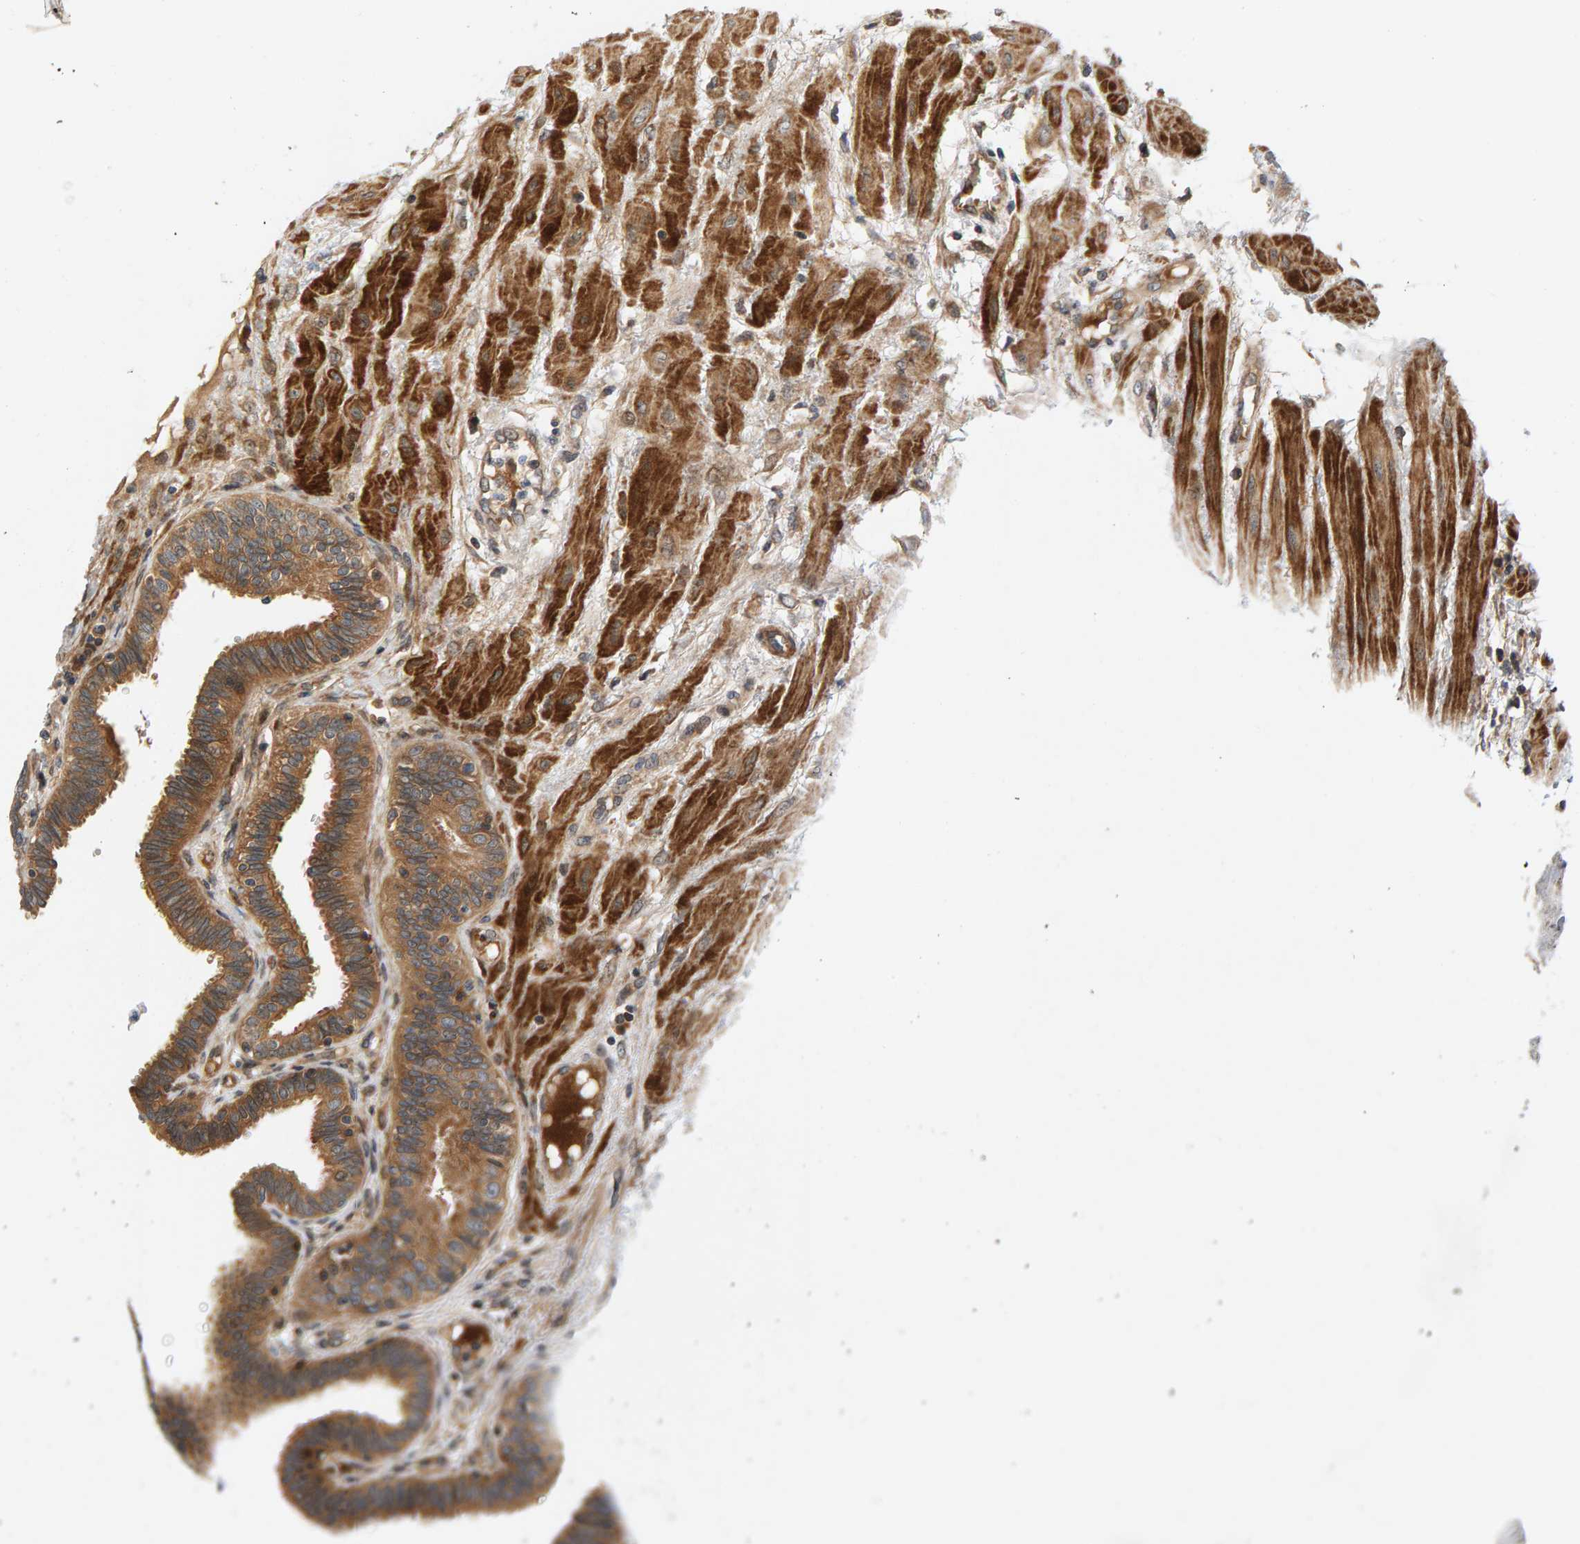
{"staining": {"intensity": "moderate", "quantity": ">75%", "location": "cytoplasmic/membranous"}, "tissue": "fallopian tube", "cell_type": "Glandular cells", "image_type": "normal", "snomed": [{"axis": "morphology", "description": "Normal tissue, NOS"}, {"axis": "topography", "description": "Fallopian tube"}], "caption": "Protein staining of benign fallopian tube displays moderate cytoplasmic/membranous expression in approximately >75% of glandular cells.", "gene": "BAHCC1", "patient": {"sex": "female", "age": 32}}